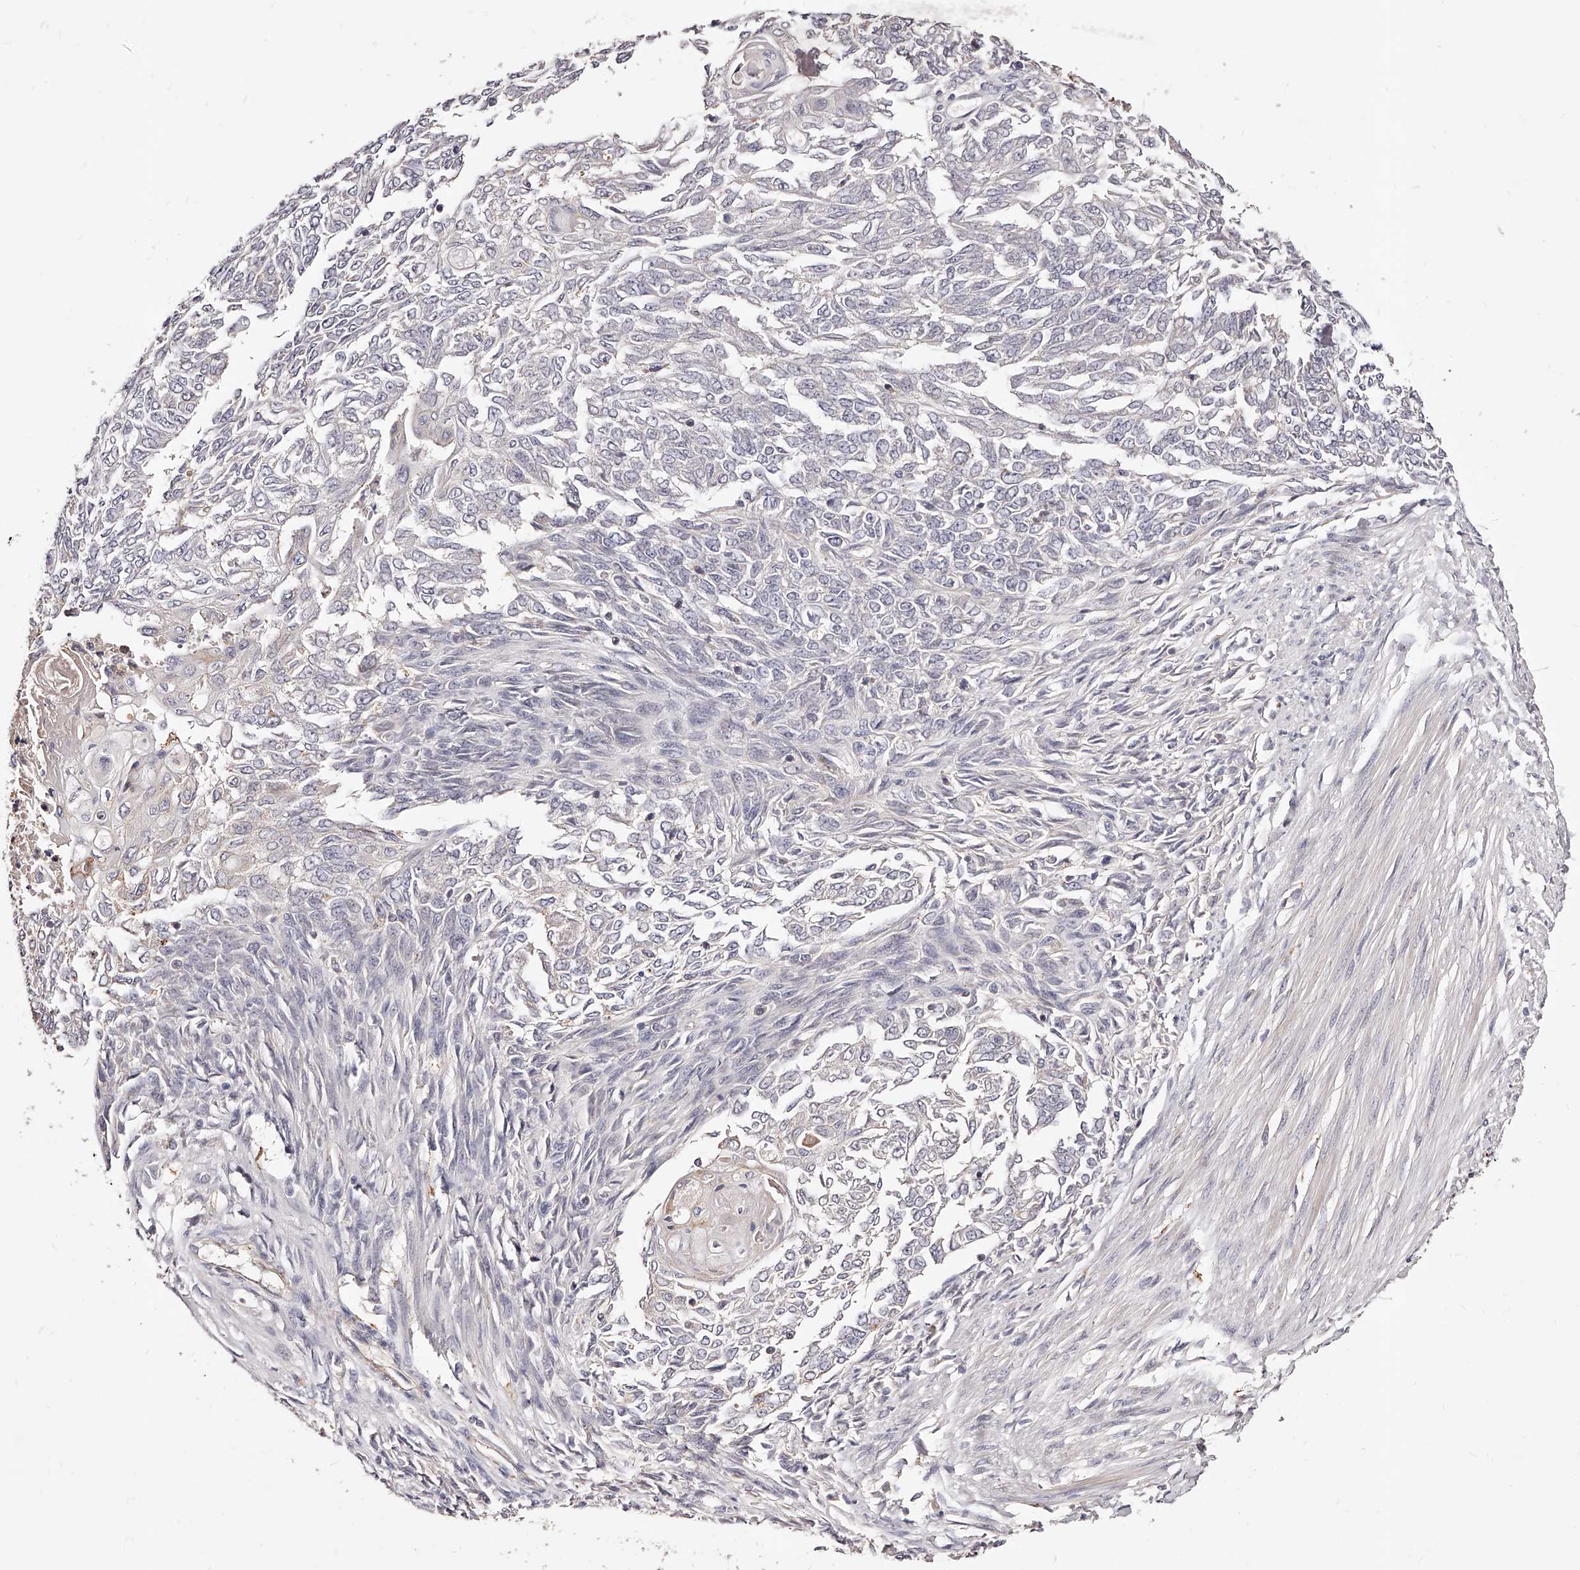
{"staining": {"intensity": "negative", "quantity": "none", "location": "none"}, "tissue": "endometrial cancer", "cell_type": "Tumor cells", "image_type": "cancer", "snomed": [{"axis": "morphology", "description": "Adenocarcinoma, NOS"}, {"axis": "topography", "description": "Endometrium"}], "caption": "Endometrial adenocarcinoma was stained to show a protein in brown. There is no significant staining in tumor cells. (Brightfield microscopy of DAB (3,3'-diaminobenzidine) immunohistochemistry (IHC) at high magnification).", "gene": "PHACTR1", "patient": {"sex": "female", "age": 32}}